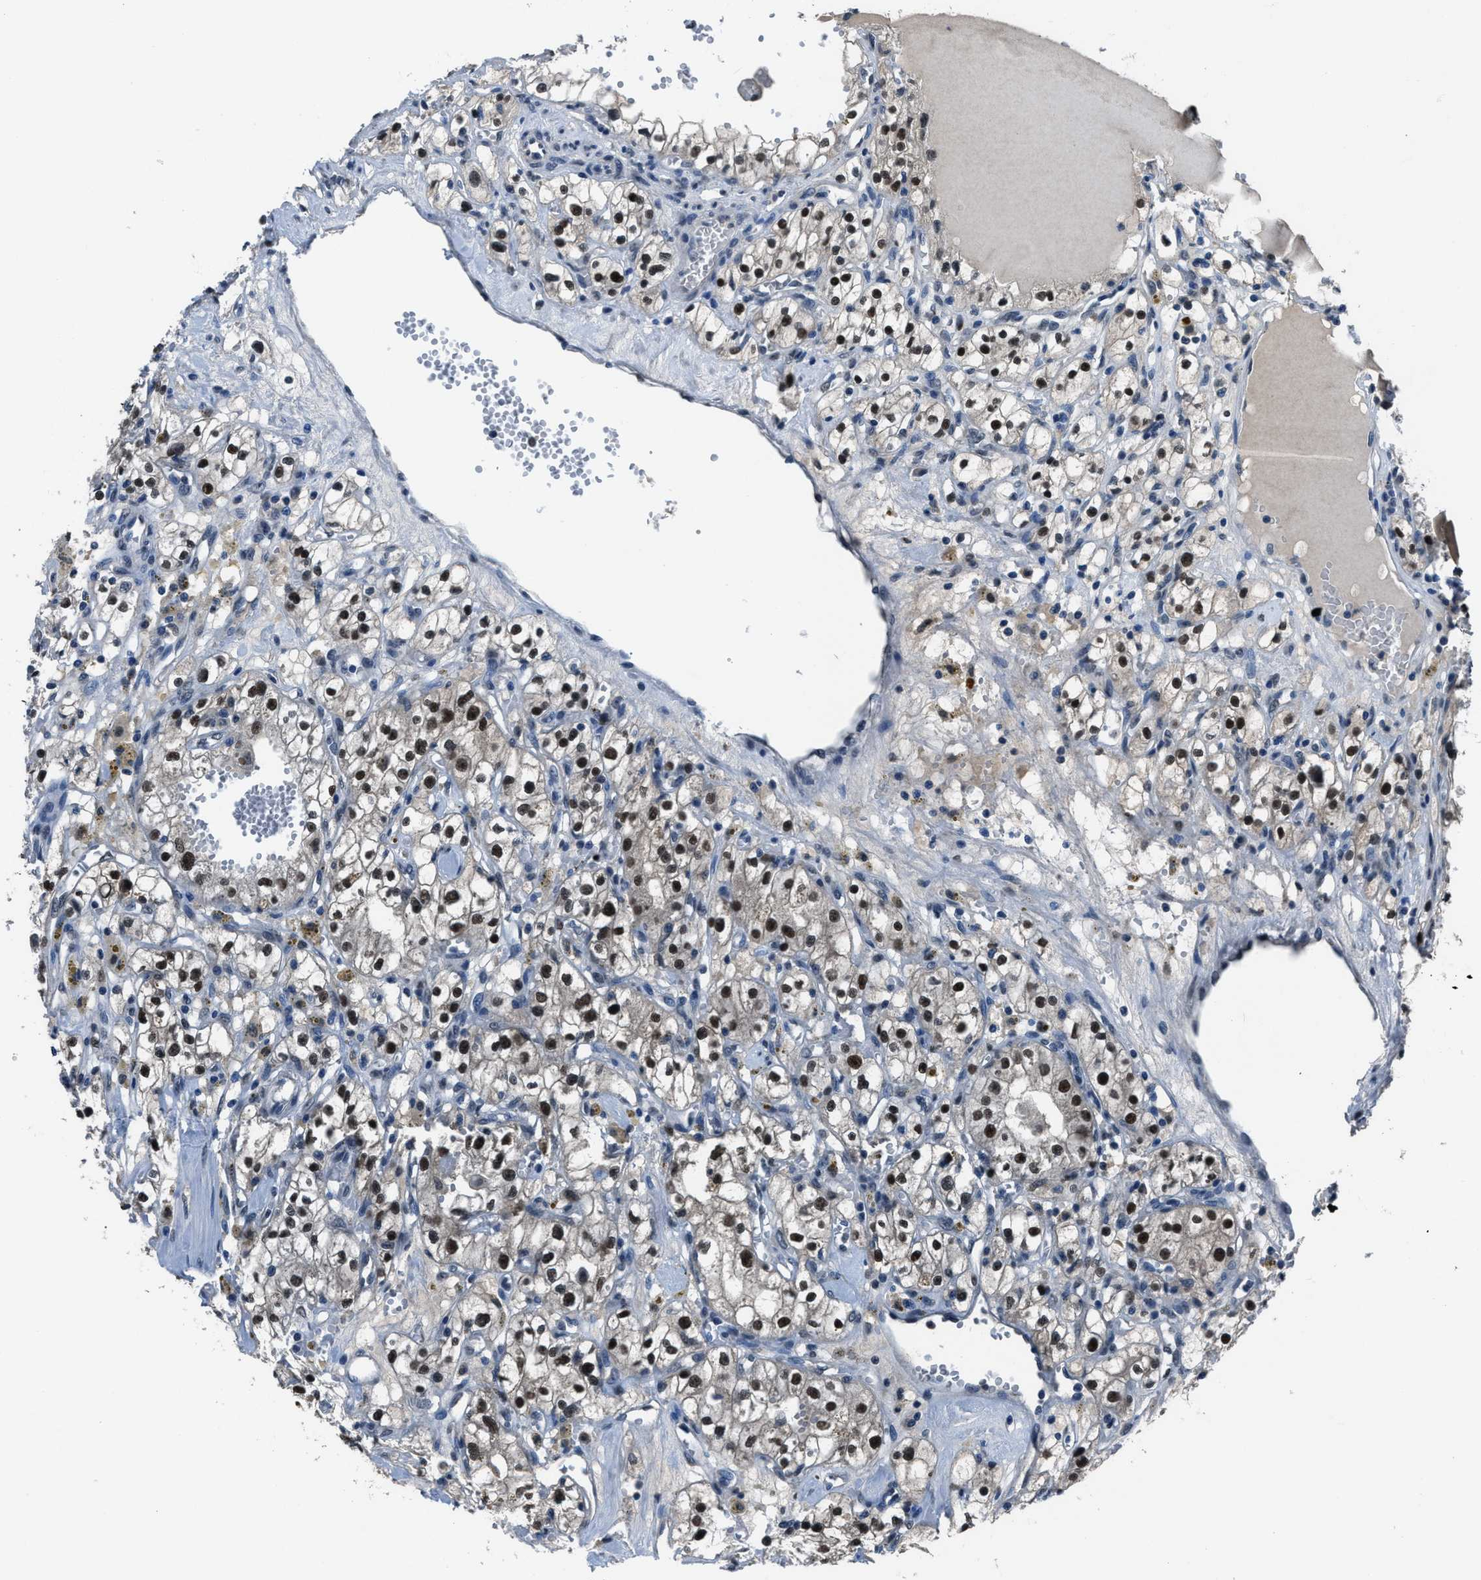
{"staining": {"intensity": "strong", "quantity": ">75%", "location": "nuclear"}, "tissue": "renal cancer", "cell_type": "Tumor cells", "image_type": "cancer", "snomed": [{"axis": "morphology", "description": "Adenocarcinoma, NOS"}, {"axis": "topography", "description": "Kidney"}], "caption": "Immunohistochemistry of renal cancer shows high levels of strong nuclear positivity in approximately >75% of tumor cells.", "gene": "DUSP19", "patient": {"sex": "male", "age": 56}}